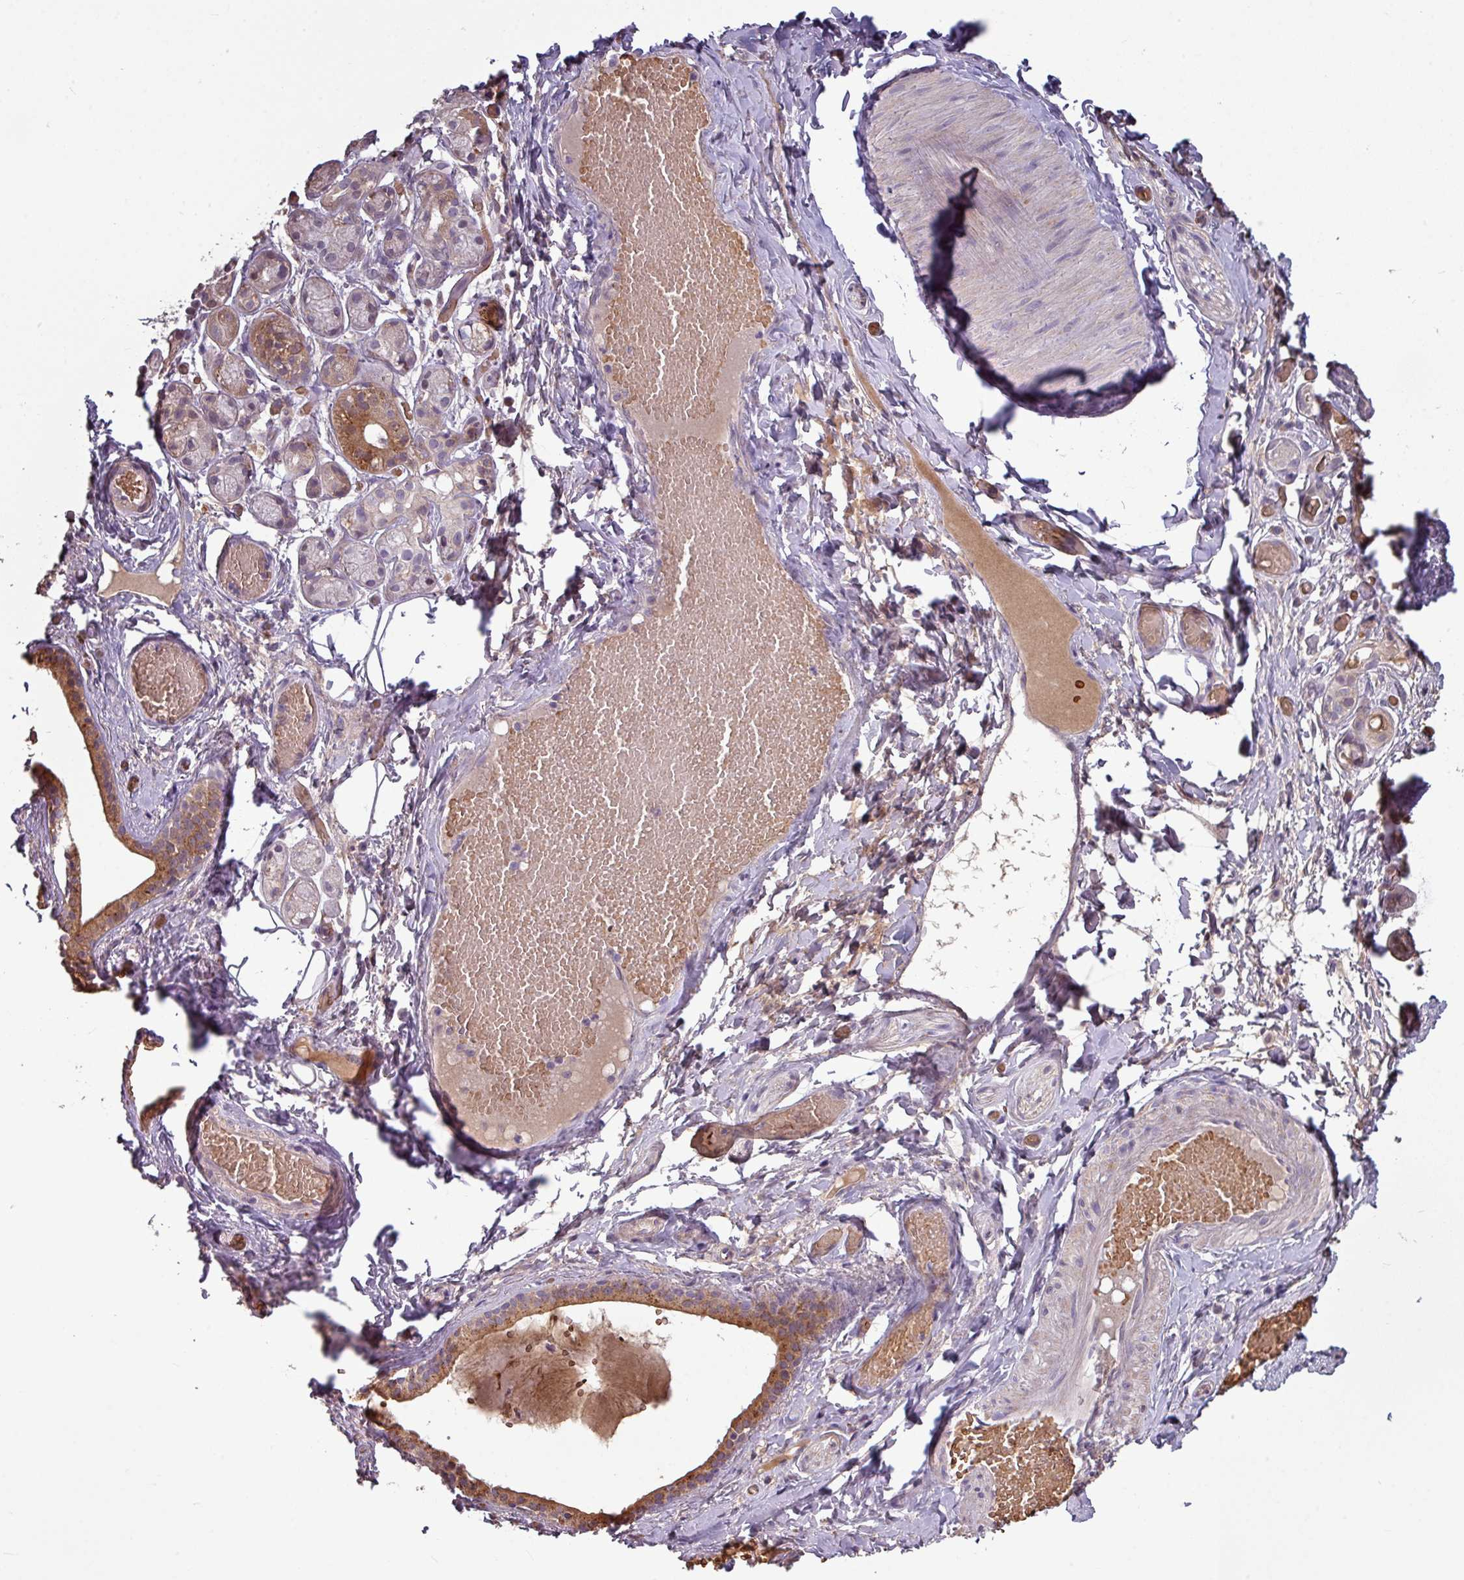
{"staining": {"intensity": "strong", "quantity": "<25%", "location": "cytoplasmic/membranous"}, "tissue": "salivary gland", "cell_type": "Glandular cells", "image_type": "normal", "snomed": [{"axis": "morphology", "description": "Normal tissue, NOS"}, {"axis": "topography", "description": "Salivary gland"}], "caption": "The image exhibits staining of normal salivary gland, revealing strong cytoplasmic/membranous protein staining (brown color) within glandular cells. (IHC, brightfield microscopy, high magnification).", "gene": "NHSL2", "patient": {"sex": "male", "age": 82}}